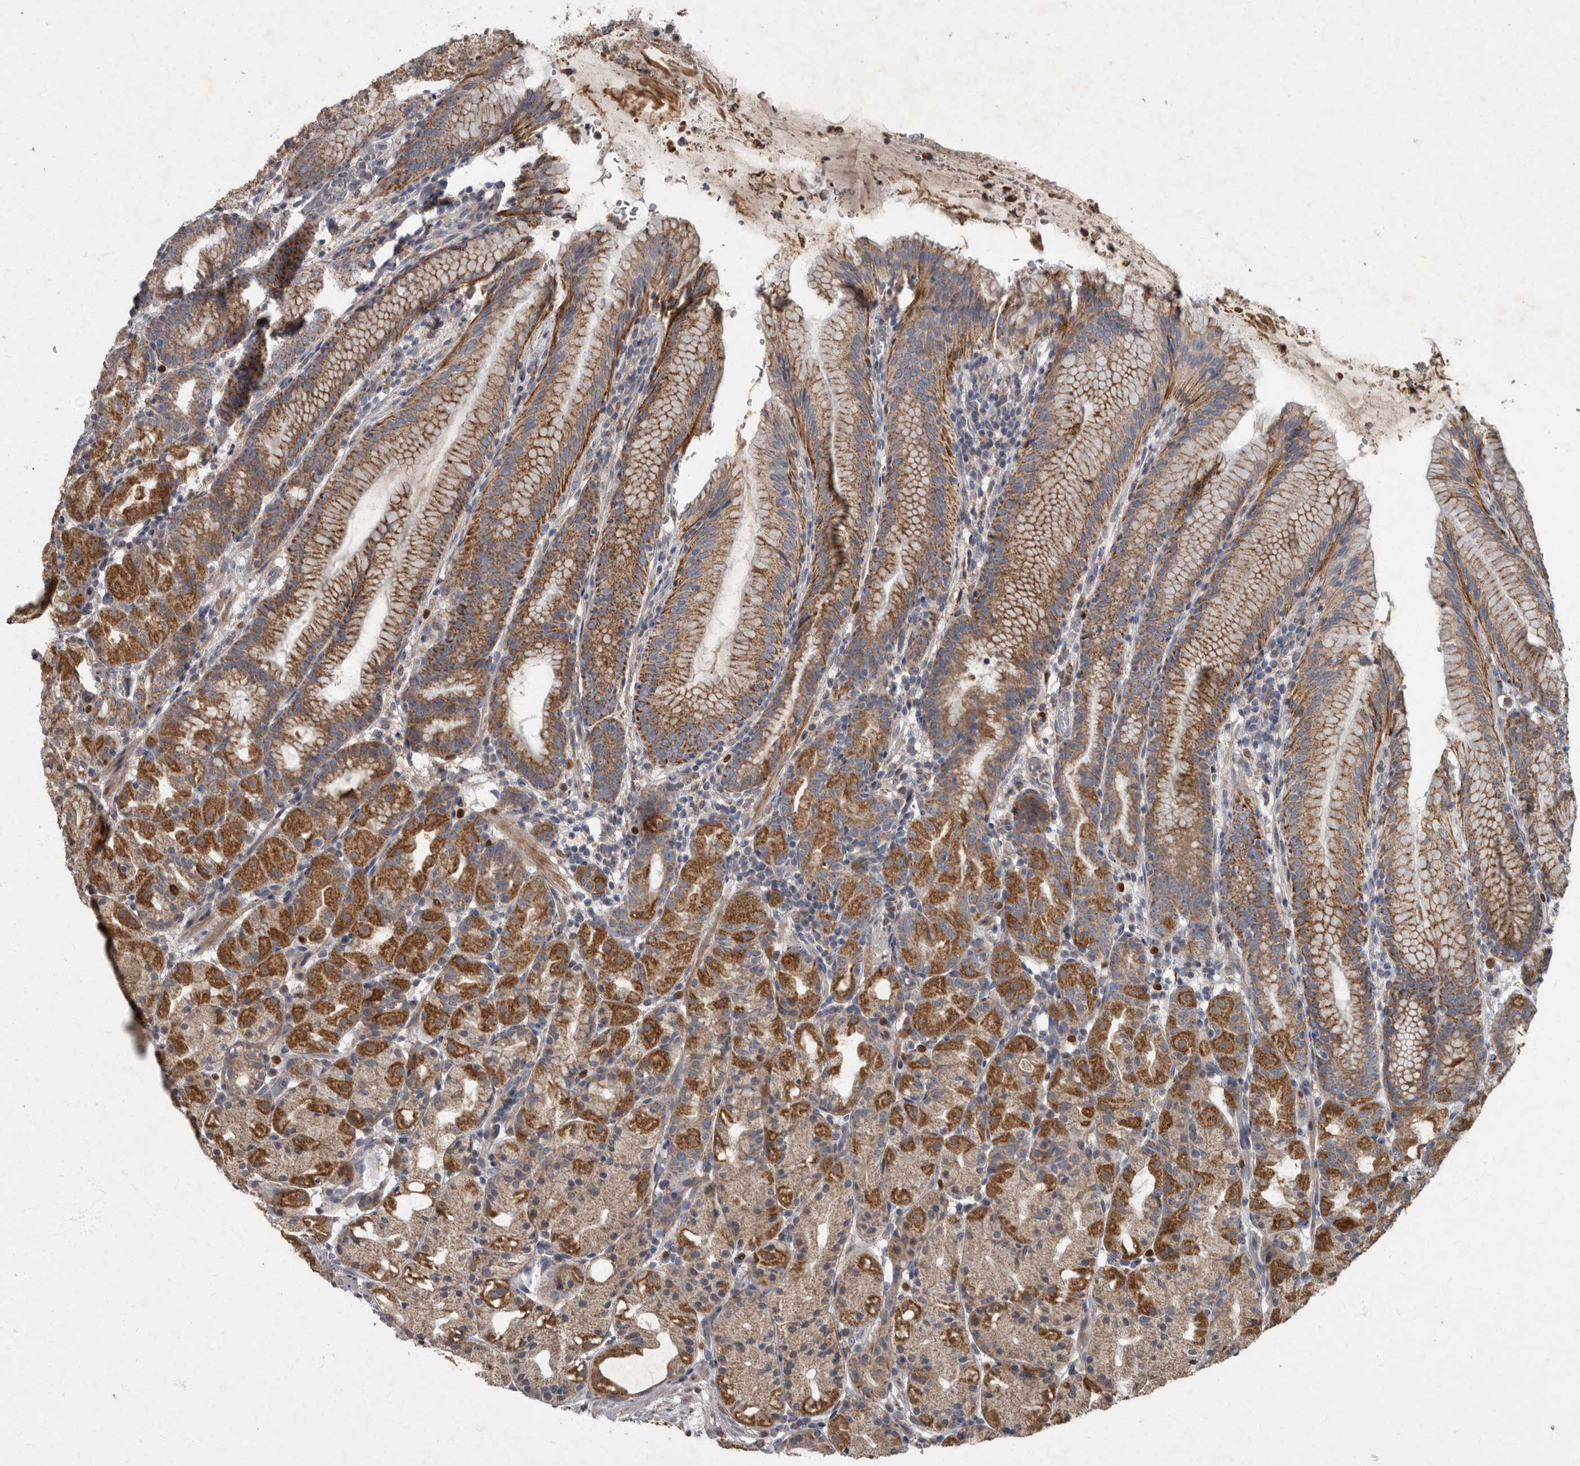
{"staining": {"intensity": "moderate", "quantity": ">75%", "location": "cytoplasmic/membranous"}, "tissue": "stomach", "cell_type": "Glandular cells", "image_type": "normal", "snomed": [{"axis": "morphology", "description": "Normal tissue, NOS"}, {"axis": "topography", "description": "Stomach, upper"}], "caption": "Immunohistochemistry (IHC) (DAB (3,3'-diaminobenzidine)) staining of normal human stomach displays moderate cytoplasmic/membranous protein staining in approximately >75% of glandular cells.", "gene": "PPP1R3C", "patient": {"sex": "male", "age": 48}}